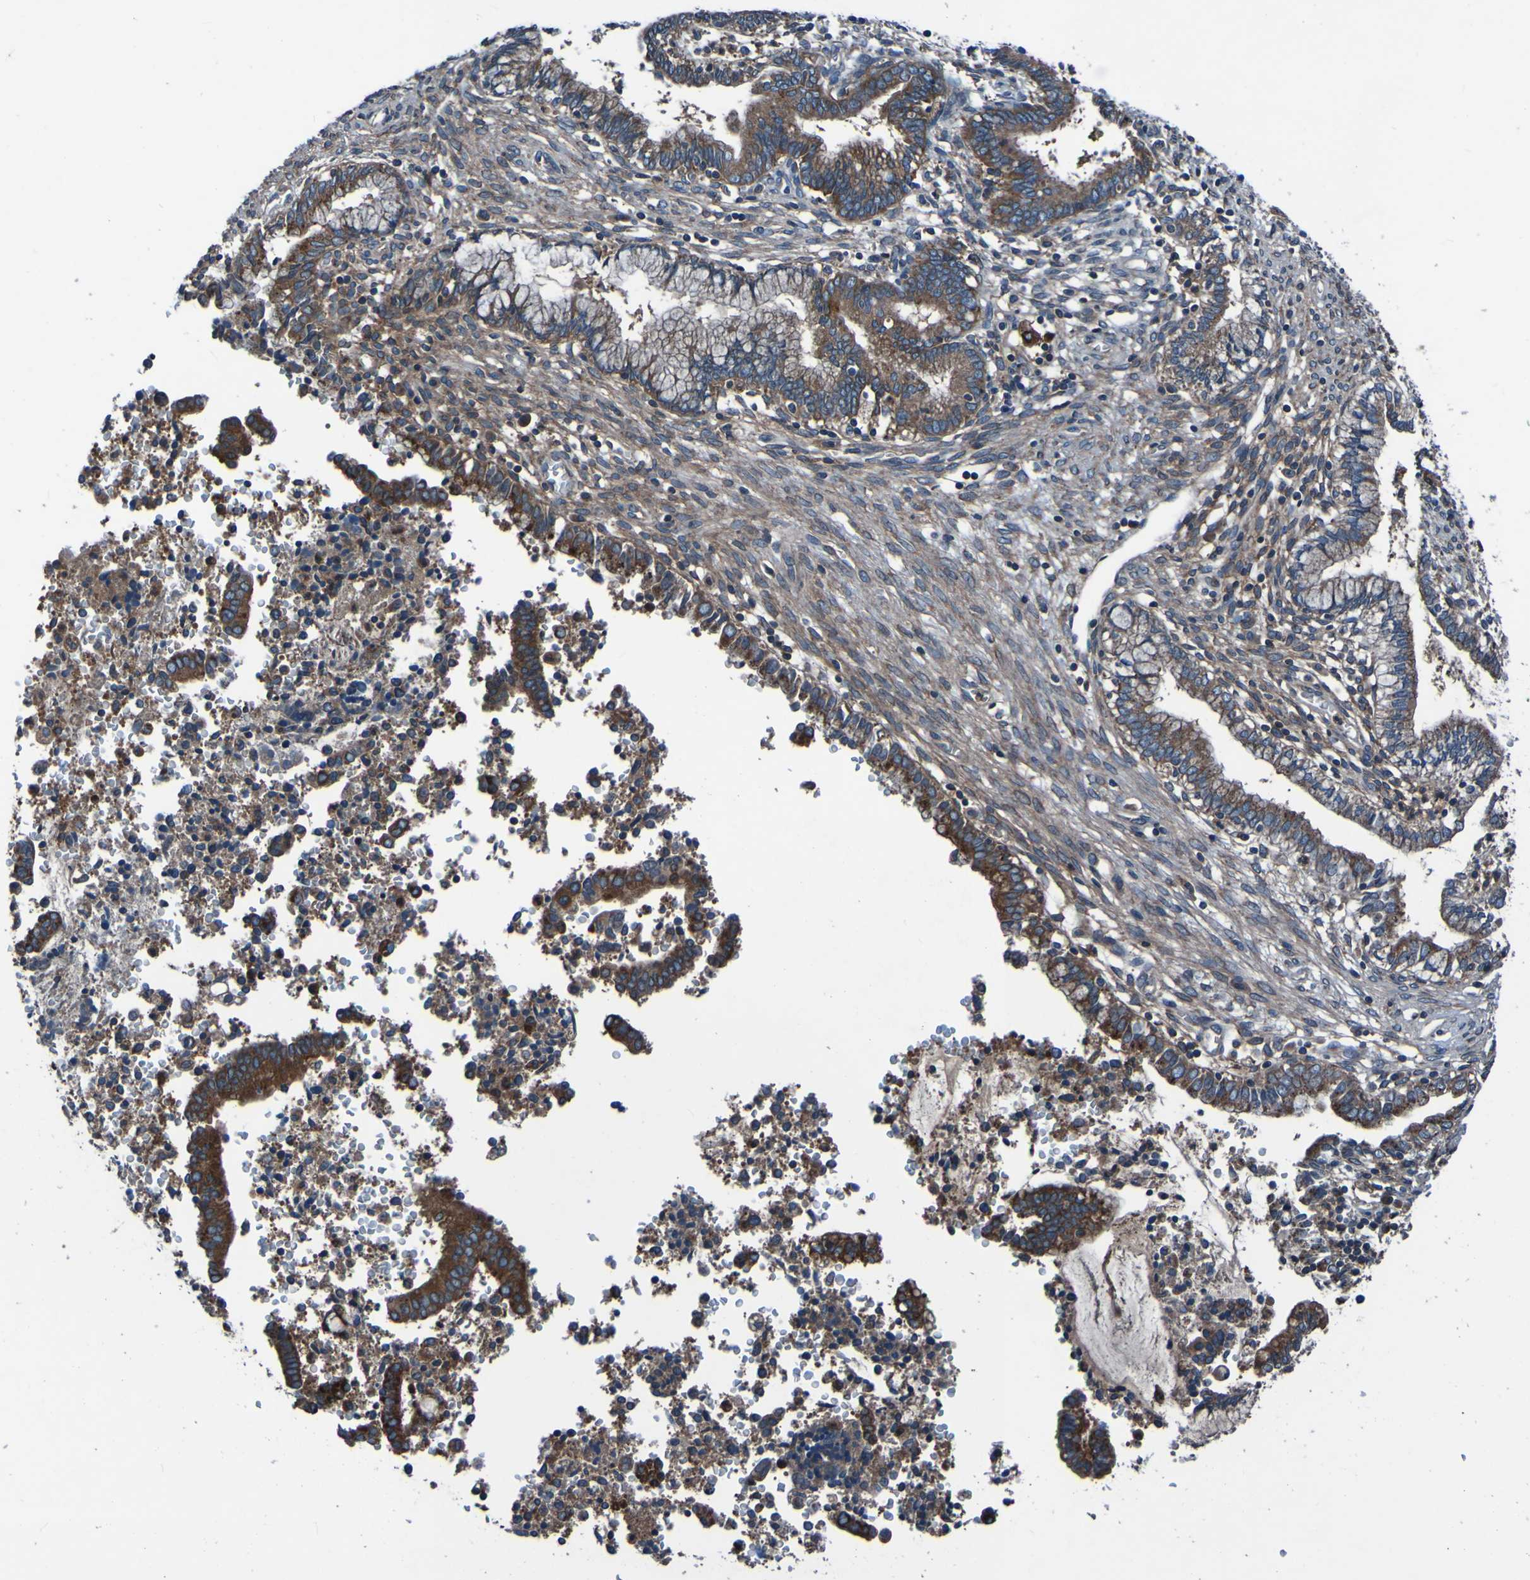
{"staining": {"intensity": "strong", "quantity": ">75%", "location": "cytoplasmic/membranous"}, "tissue": "cervical cancer", "cell_type": "Tumor cells", "image_type": "cancer", "snomed": [{"axis": "morphology", "description": "Adenocarcinoma, NOS"}, {"axis": "topography", "description": "Cervix"}], "caption": "A brown stain labels strong cytoplasmic/membranous expression of a protein in human adenocarcinoma (cervical) tumor cells.", "gene": "RAB5B", "patient": {"sex": "female", "age": 44}}